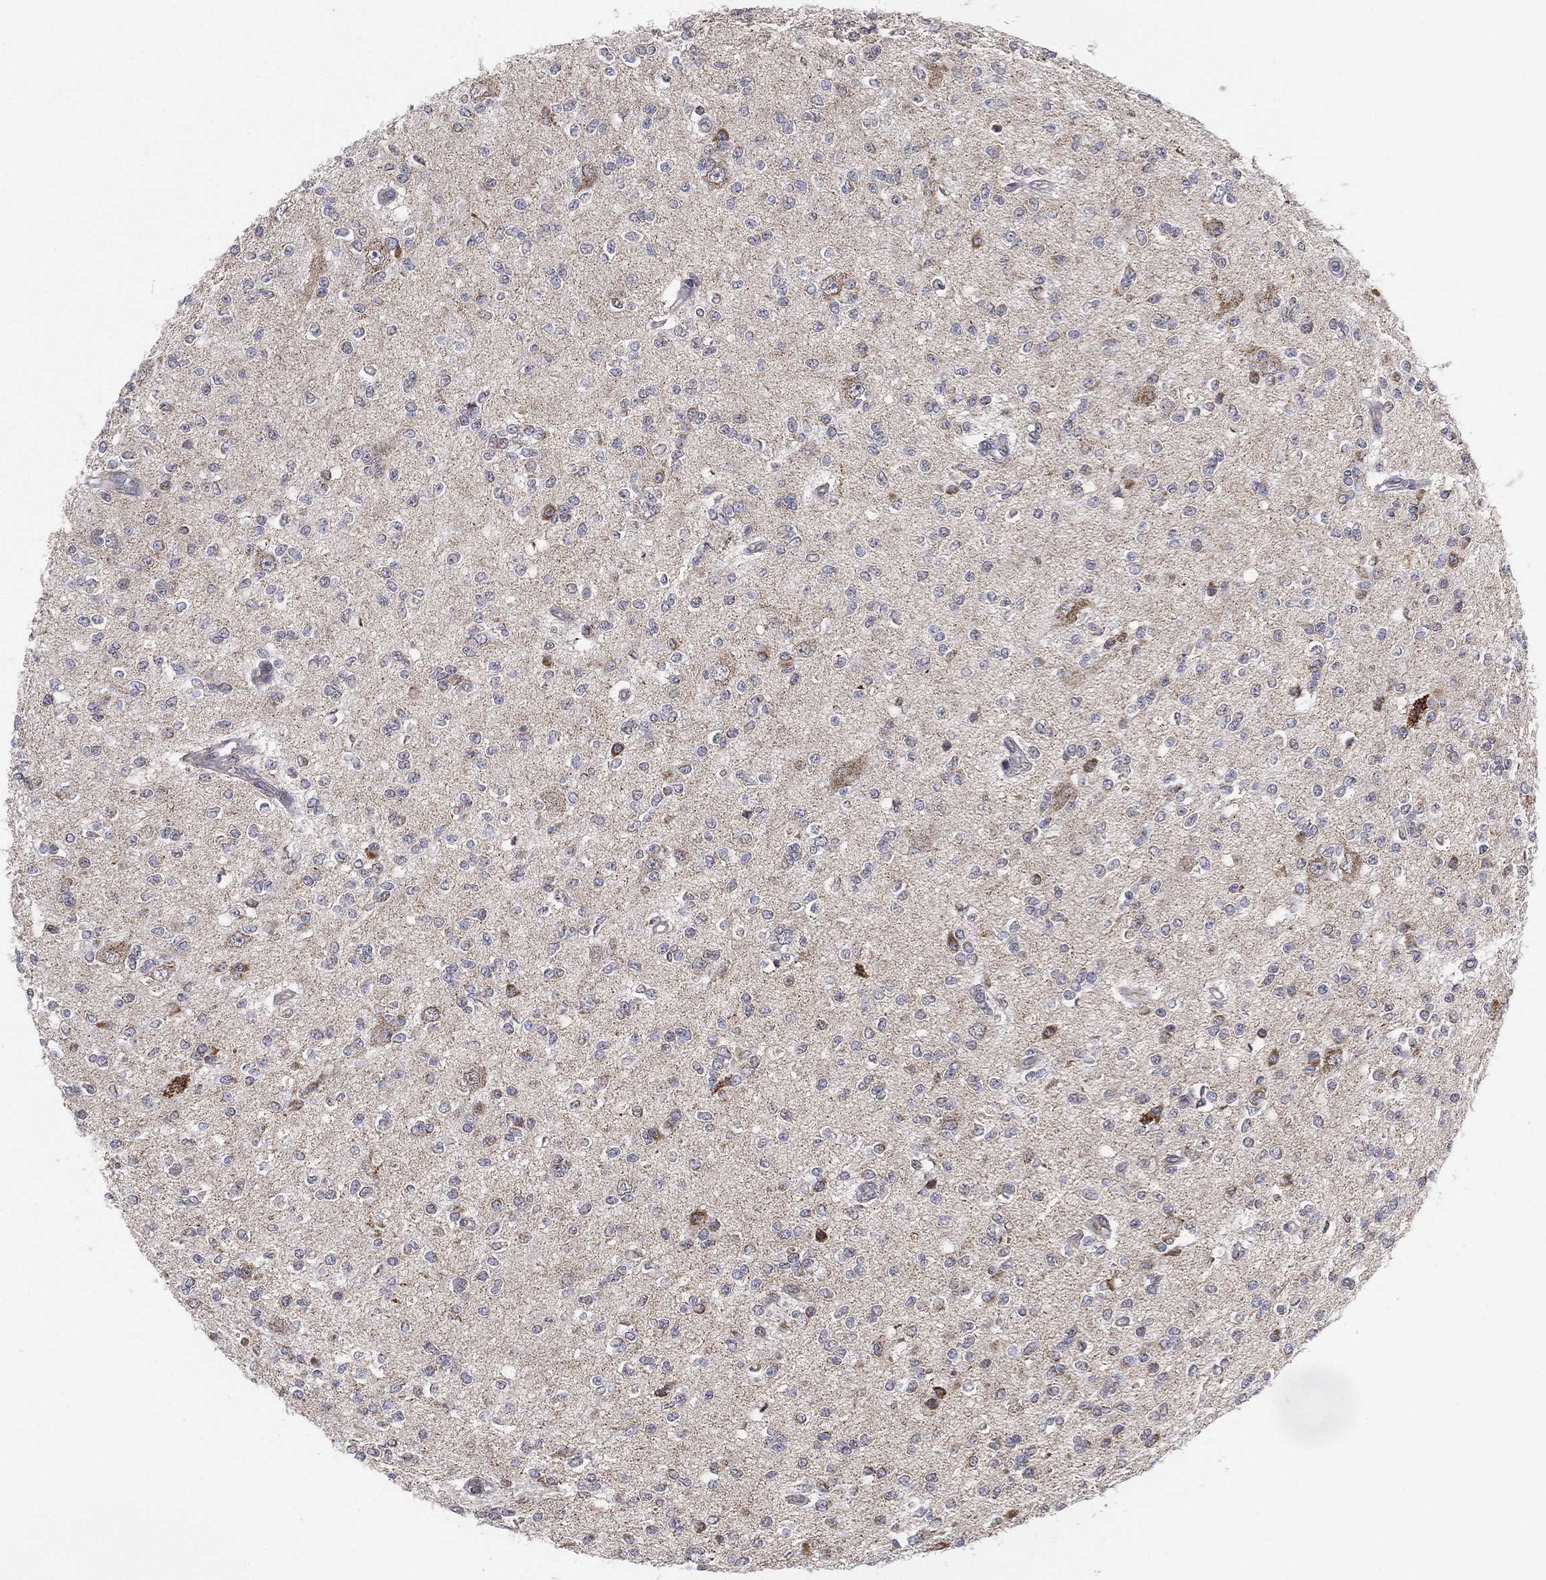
{"staining": {"intensity": "negative", "quantity": "none", "location": "none"}, "tissue": "glioma", "cell_type": "Tumor cells", "image_type": "cancer", "snomed": [{"axis": "morphology", "description": "Glioma, malignant, Low grade"}, {"axis": "topography", "description": "Brain"}], "caption": "DAB (3,3'-diaminobenzidine) immunohistochemical staining of human malignant low-grade glioma reveals no significant staining in tumor cells.", "gene": "PSMG4", "patient": {"sex": "male", "age": 67}}